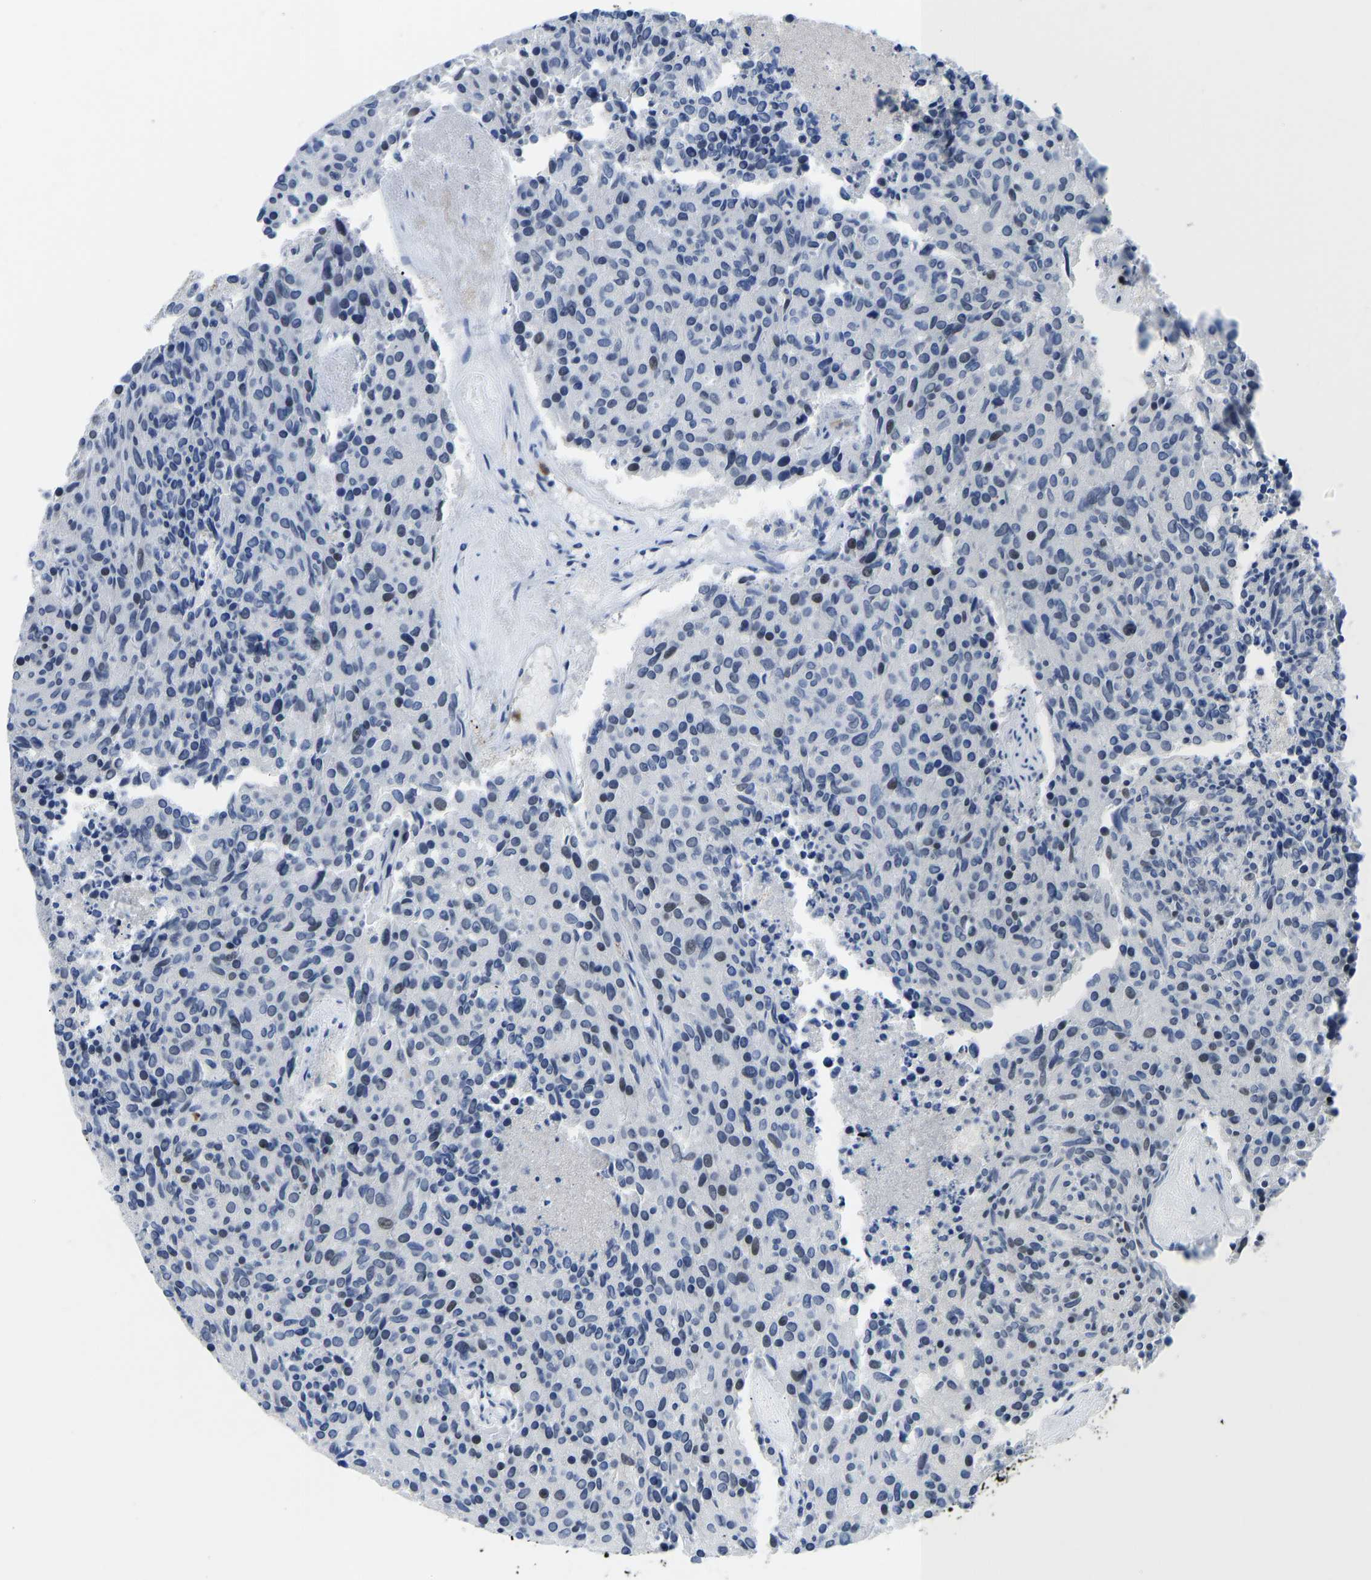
{"staining": {"intensity": "negative", "quantity": "none", "location": "none"}, "tissue": "carcinoid", "cell_type": "Tumor cells", "image_type": "cancer", "snomed": [{"axis": "morphology", "description": "Carcinoid, malignant, NOS"}, {"axis": "topography", "description": "Pancreas"}], "caption": "Immunohistochemistry (IHC) photomicrograph of neoplastic tissue: human malignant carcinoid stained with DAB reveals no significant protein positivity in tumor cells. Nuclei are stained in blue.", "gene": "TXNDC2", "patient": {"sex": "female", "age": 54}}